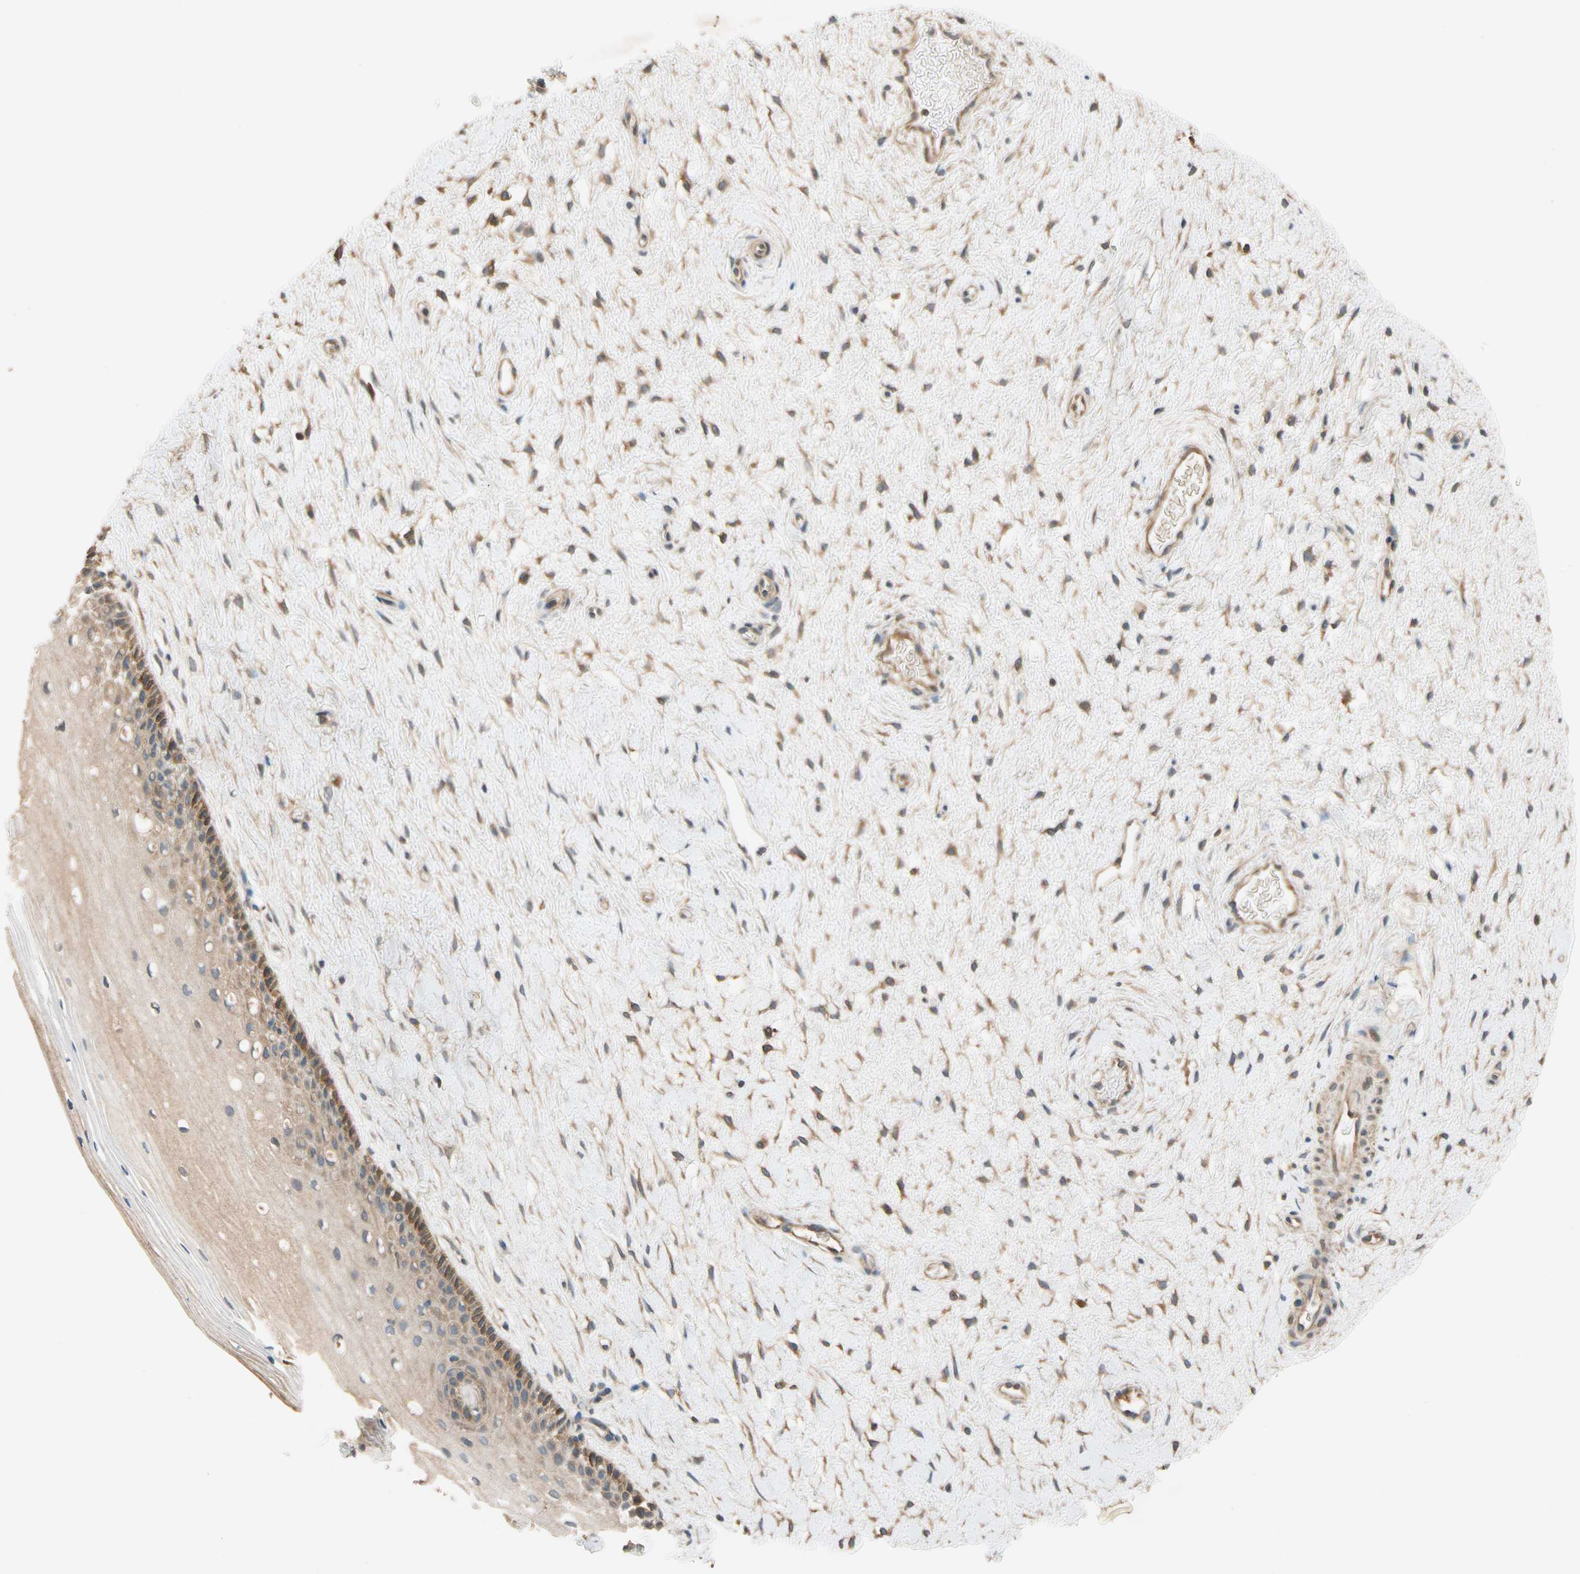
{"staining": {"intensity": "moderate", "quantity": ">75%", "location": "cytoplasmic/membranous"}, "tissue": "cervix", "cell_type": "Glandular cells", "image_type": "normal", "snomed": [{"axis": "morphology", "description": "Normal tissue, NOS"}, {"axis": "topography", "description": "Cervix"}], "caption": "Immunohistochemistry (IHC) (DAB) staining of unremarkable cervix displays moderate cytoplasmic/membranous protein positivity in approximately >75% of glandular cells.", "gene": "USP12", "patient": {"sex": "female", "age": 39}}